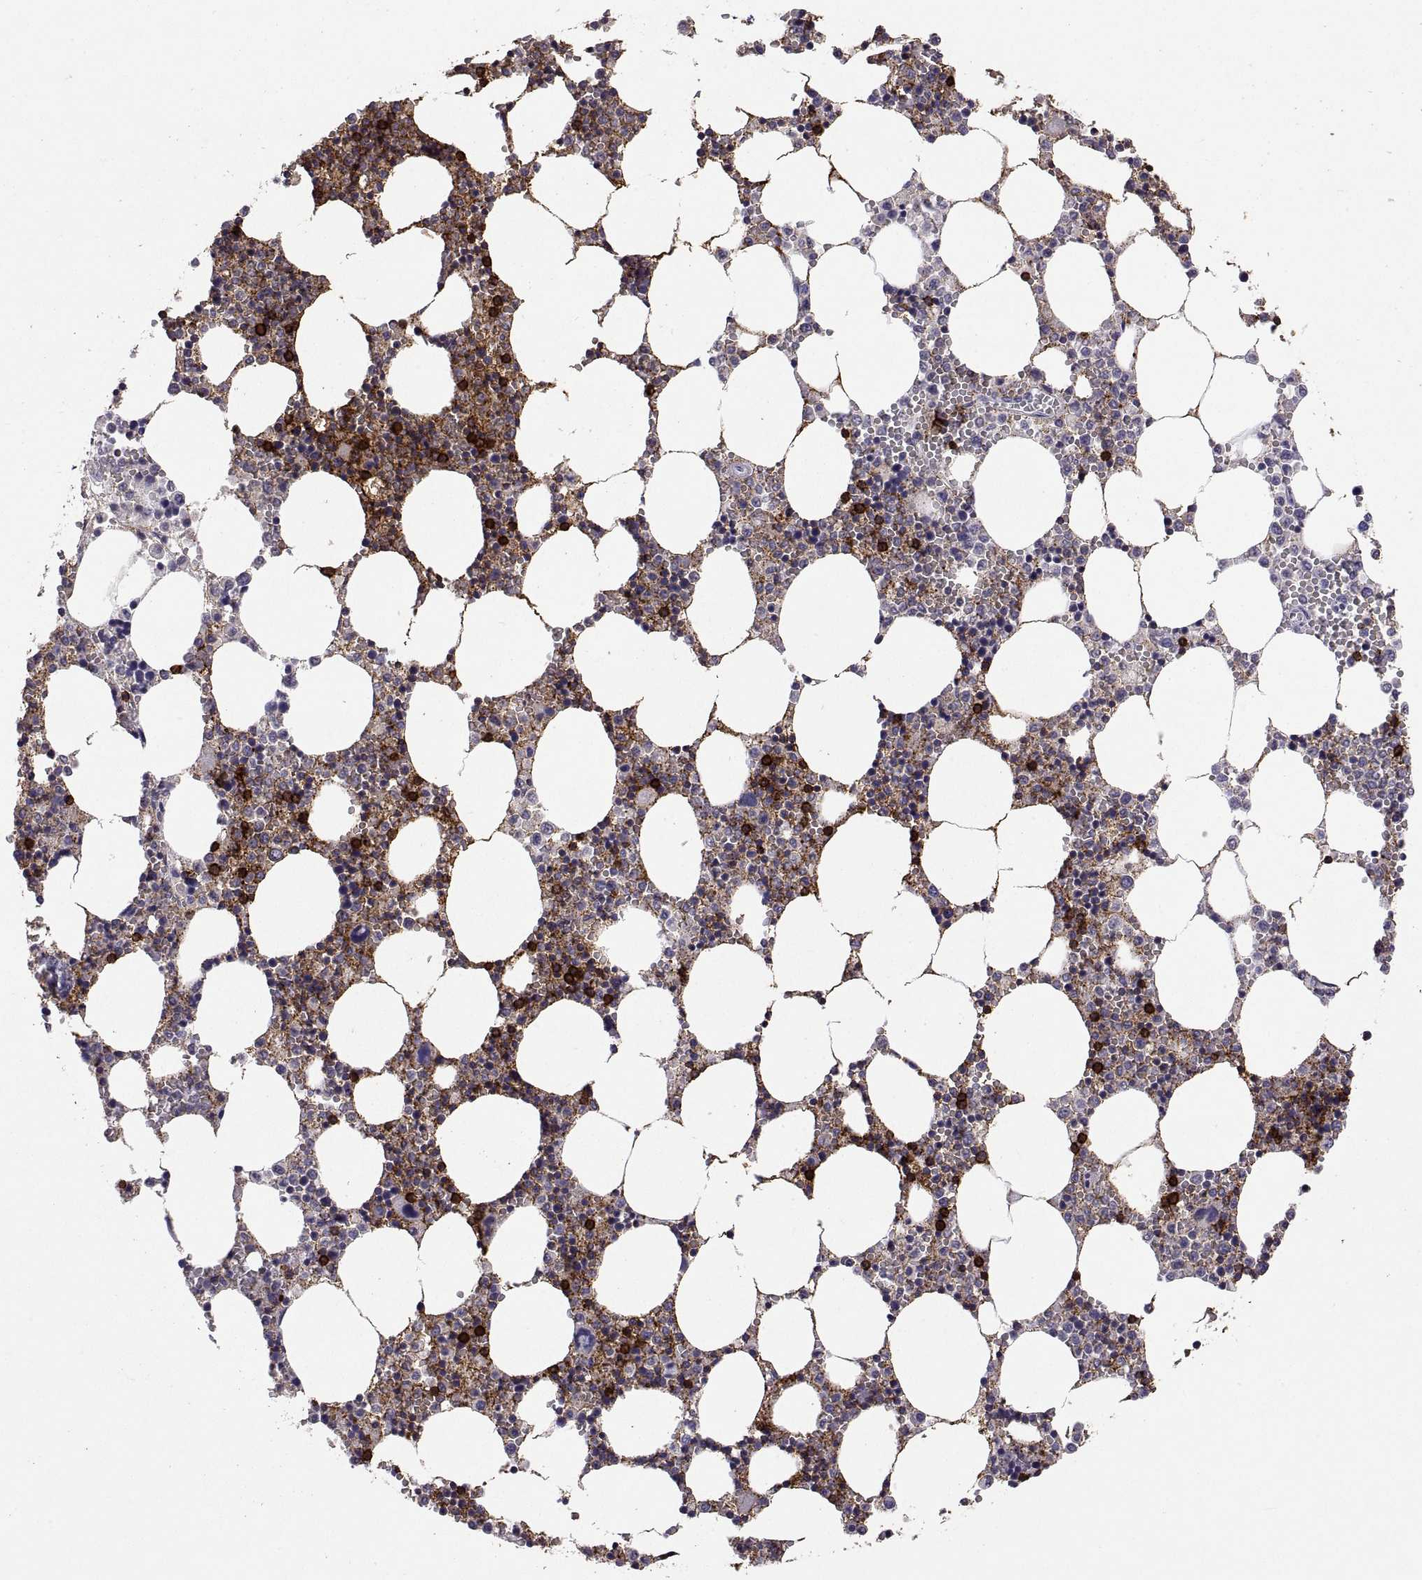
{"staining": {"intensity": "strong", "quantity": "<25%", "location": "cytoplasmic/membranous"}, "tissue": "bone marrow", "cell_type": "Hematopoietic cells", "image_type": "normal", "snomed": [{"axis": "morphology", "description": "Normal tissue, NOS"}, {"axis": "topography", "description": "Bone marrow"}], "caption": "The micrograph exhibits immunohistochemical staining of benign bone marrow. There is strong cytoplasmic/membranous expression is seen in about <25% of hematopoietic cells. The protein of interest is shown in brown color, while the nuclei are stained blue.", "gene": "MS4A1", "patient": {"sex": "female", "age": 64}}